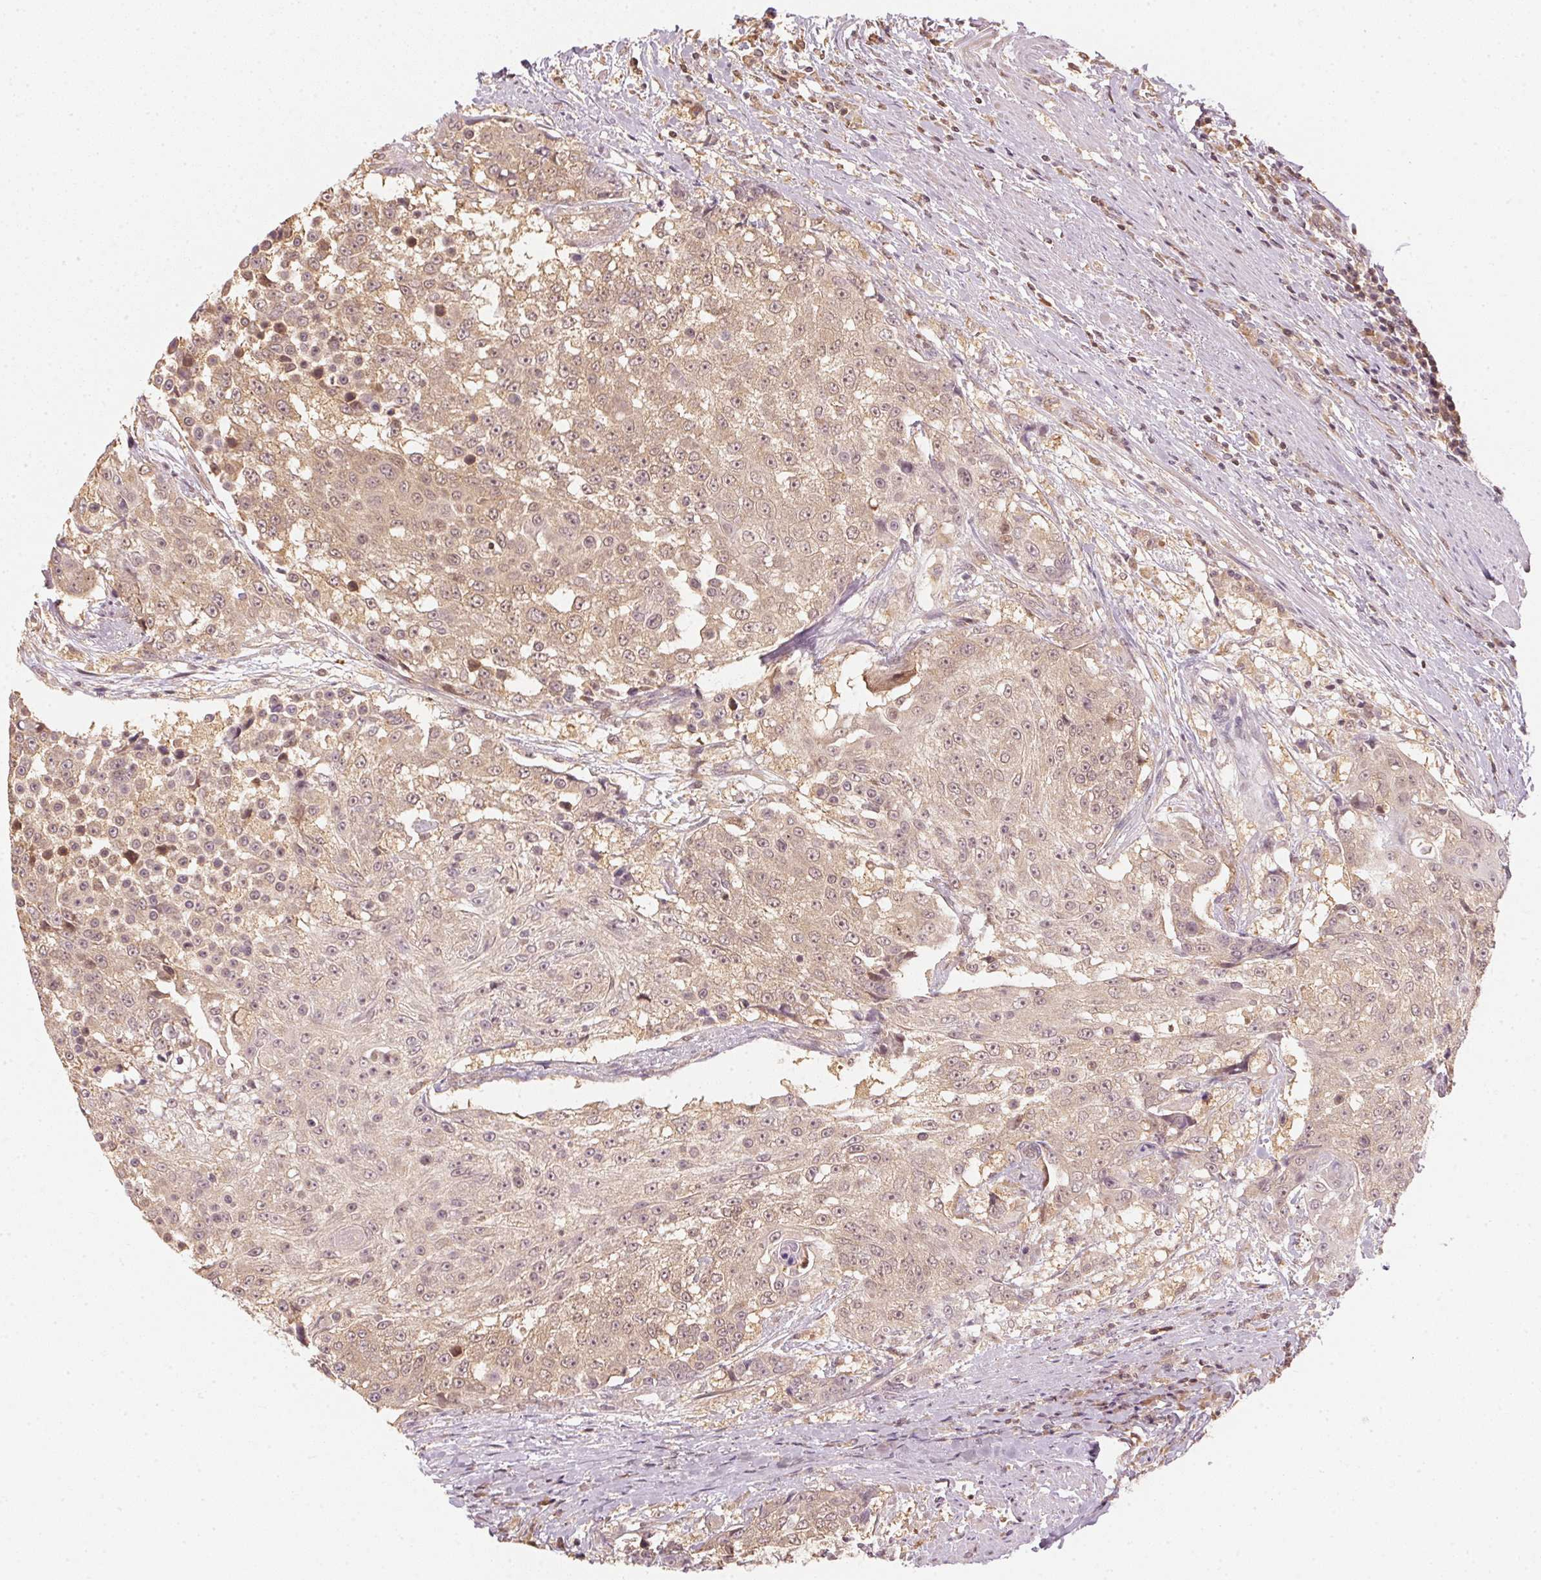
{"staining": {"intensity": "weak", "quantity": ">75%", "location": "cytoplasmic/membranous,nuclear"}, "tissue": "urothelial cancer", "cell_type": "Tumor cells", "image_type": "cancer", "snomed": [{"axis": "morphology", "description": "Urothelial carcinoma, High grade"}, {"axis": "topography", "description": "Urinary bladder"}], "caption": "A brown stain labels weak cytoplasmic/membranous and nuclear expression of a protein in urothelial carcinoma (high-grade) tumor cells.", "gene": "UBE2L3", "patient": {"sex": "female", "age": 63}}